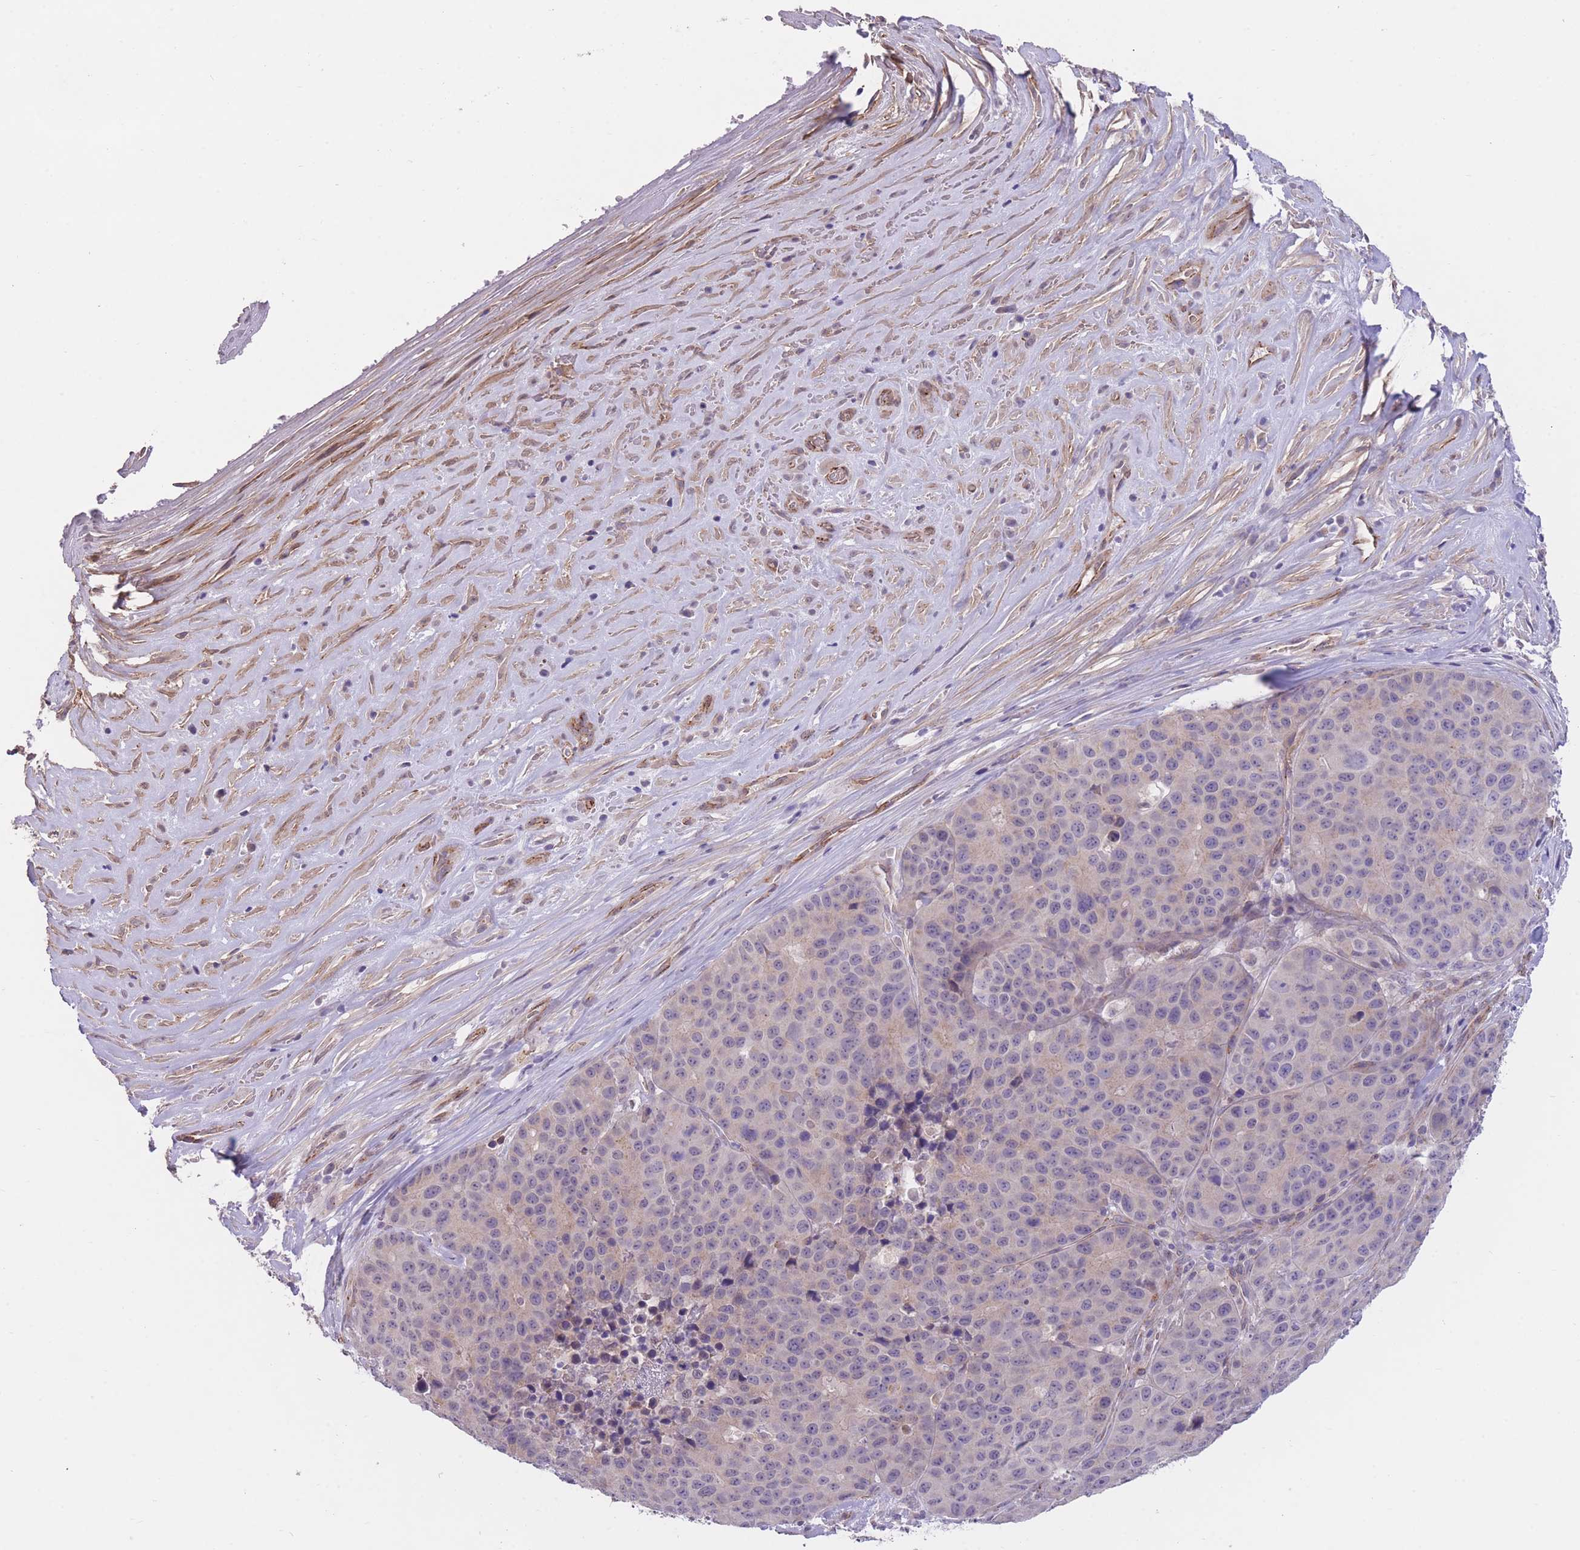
{"staining": {"intensity": "weak", "quantity": "<25%", "location": "cytoplasmic/membranous"}, "tissue": "stomach cancer", "cell_type": "Tumor cells", "image_type": "cancer", "snomed": [{"axis": "morphology", "description": "Adenocarcinoma, NOS"}, {"axis": "topography", "description": "Stomach"}], "caption": "An immunohistochemistry histopathology image of adenocarcinoma (stomach) is shown. There is no staining in tumor cells of adenocarcinoma (stomach).", "gene": "QTRT1", "patient": {"sex": "male", "age": 71}}